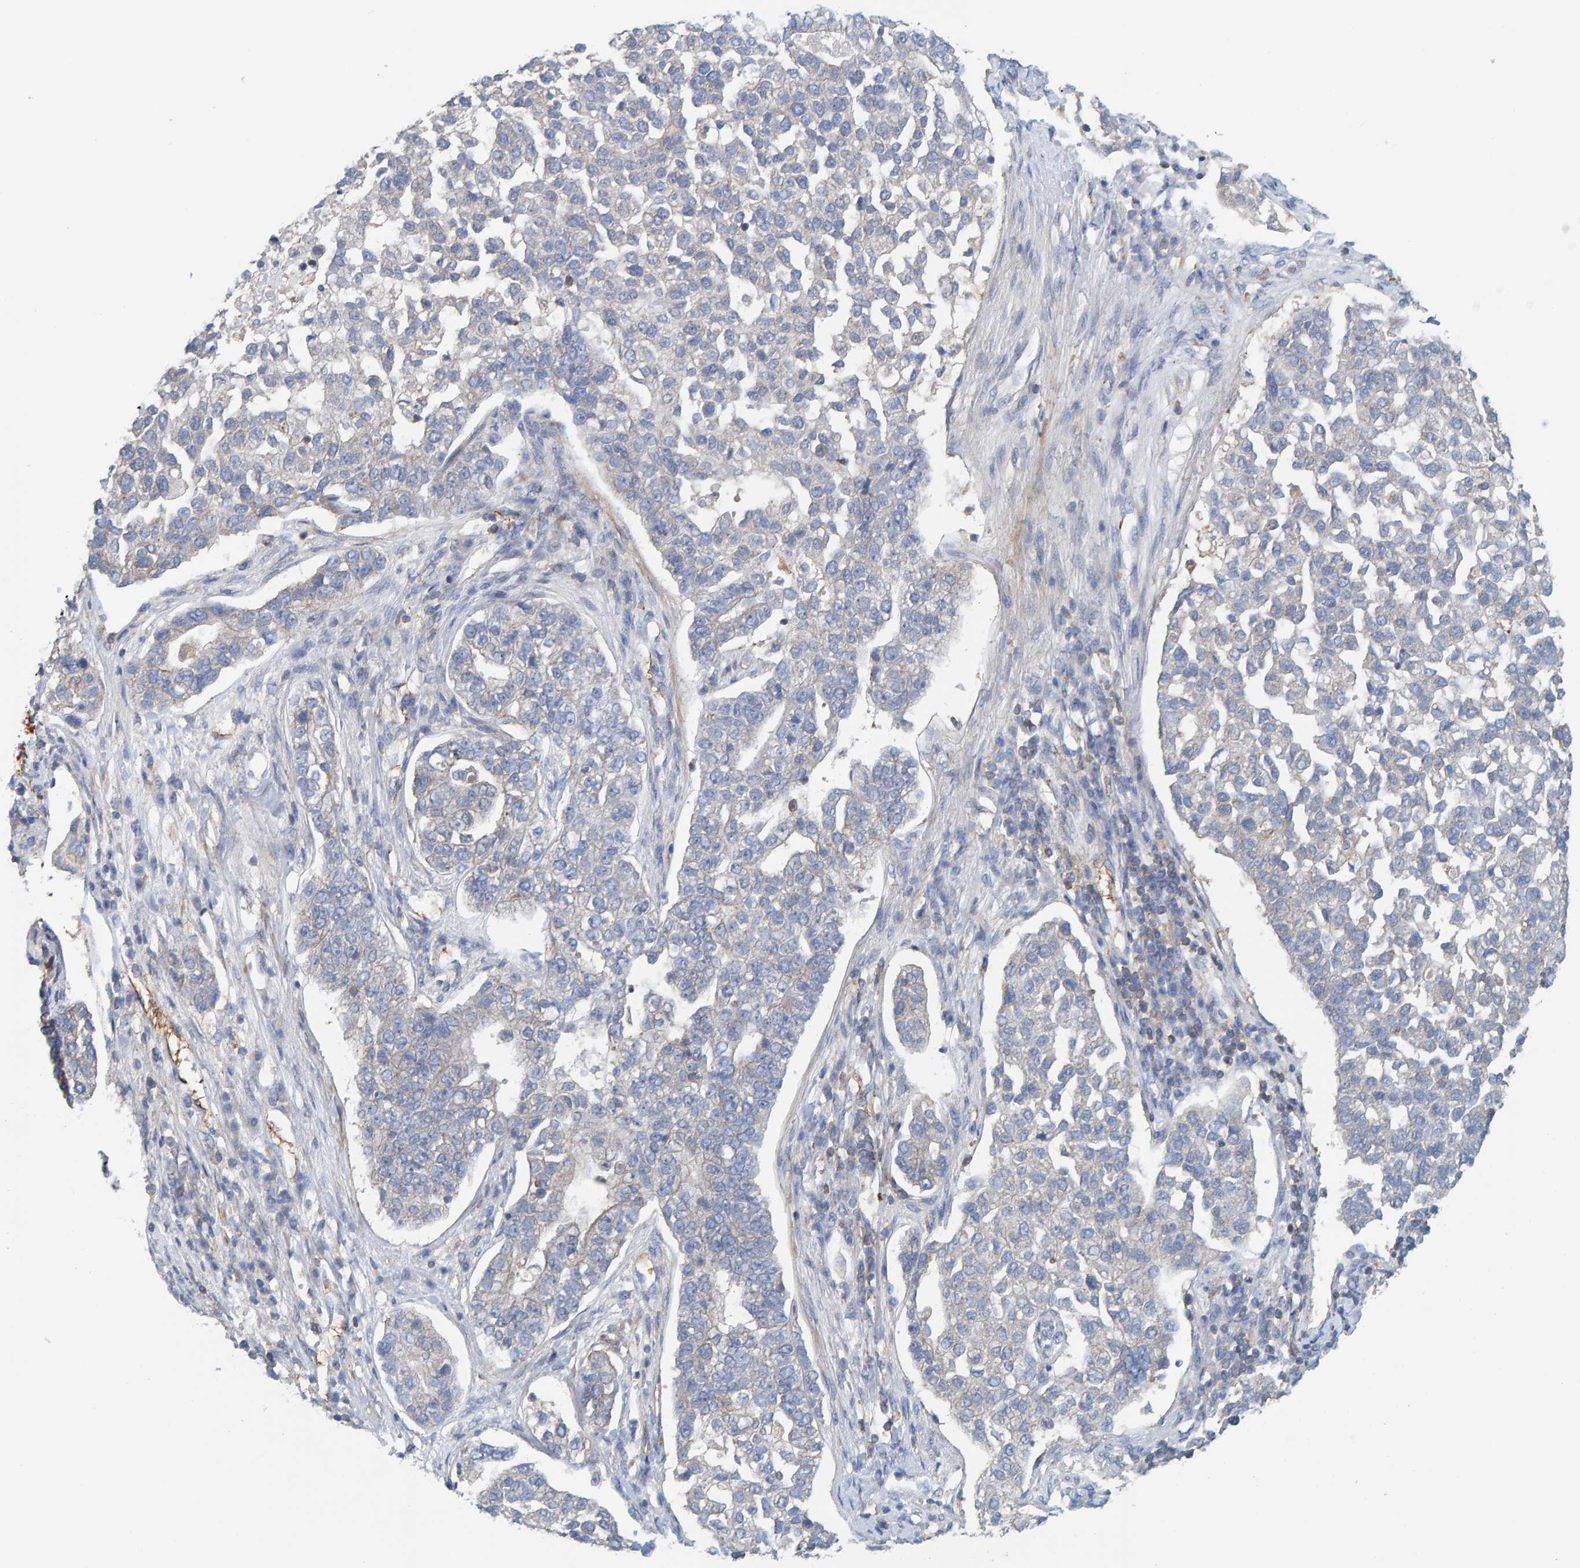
{"staining": {"intensity": "negative", "quantity": "none", "location": "none"}, "tissue": "pancreatic cancer", "cell_type": "Tumor cells", "image_type": "cancer", "snomed": [{"axis": "morphology", "description": "Adenocarcinoma, NOS"}, {"axis": "topography", "description": "Pancreas"}], "caption": "Pancreatic cancer stained for a protein using immunohistochemistry (IHC) reveals no staining tumor cells.", "gene": "UBAP1", "patient": {"sex": "female", "age": 61}}